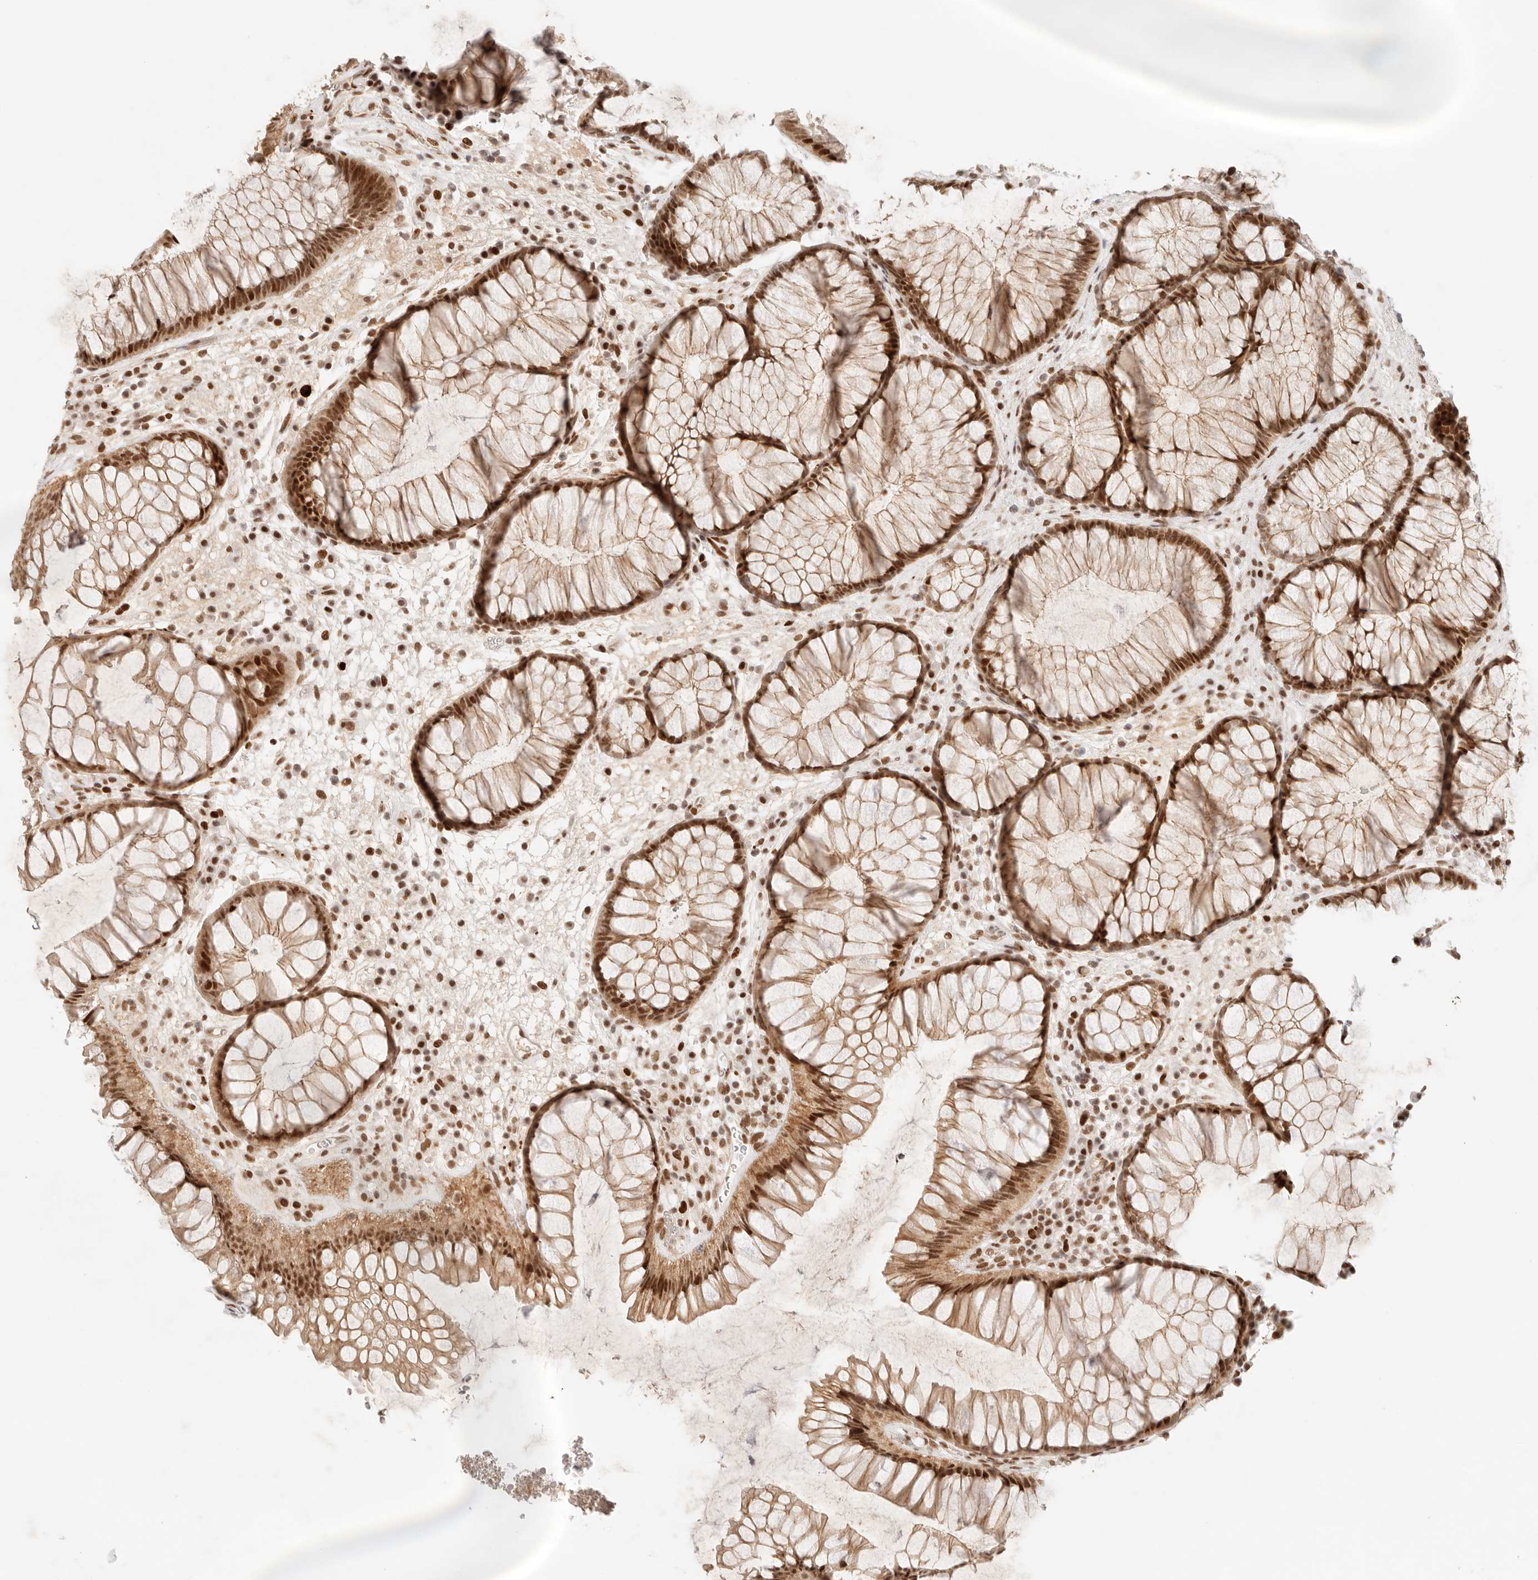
{"staining": {"intensity": "strong", "quantity": ">75%", "location": "cytoplasmic/membranous,nuclear"}, "tissue": "rectum", "cell_type": "Glandular cells", "image_type": "normal", "snomed": [{"axis": "morphology", "description": "Normal tissue, NOS"}, {"axis": "topography", "description": "Rectum"}], "caption": "About >75% of glandular cells in benign human rectum demonstrate strong cytoplasmic/membranous,nuclear protein positivity as visualized by brown immunohistochemical staining.", "gene": "HOXC5", "patient": {"sex": "male", "age": 51}}